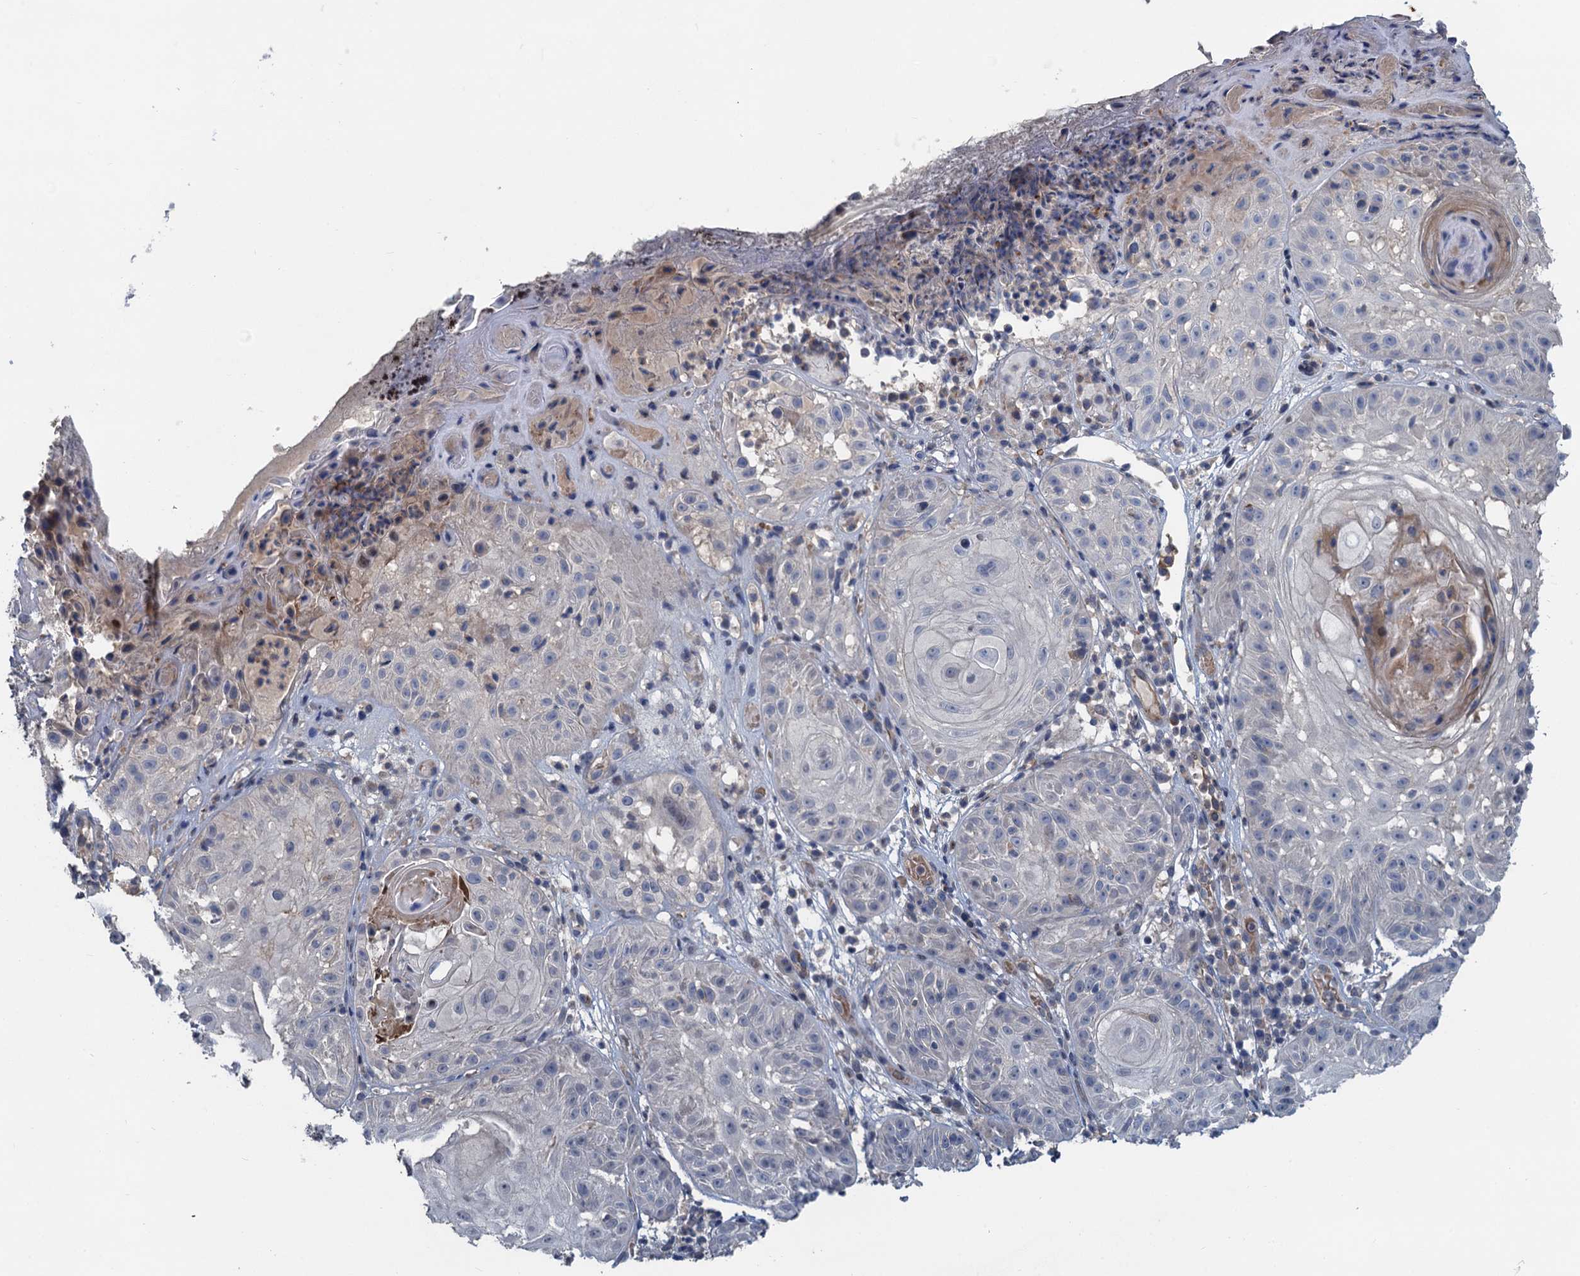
{"staining": {"intensity": "negative", "quantity": "none", "location": "none"}, "tissue": "skin cancer", "cell_type": "Tumor cells", "image_type": "cancer", "snomed": [{"axis": "morphology", "description": "Normal tissue, NOS"}, {"axis": "morphology", "description": "Basal cell carcinoma"}, {"axis": "topography", "description": "Skin"}], "caption": "A histopathology image of human skin cancer is negative for staining in tumor cells.", "gene": "MYO16", "patient": {"sex": "male", "age": 93}}